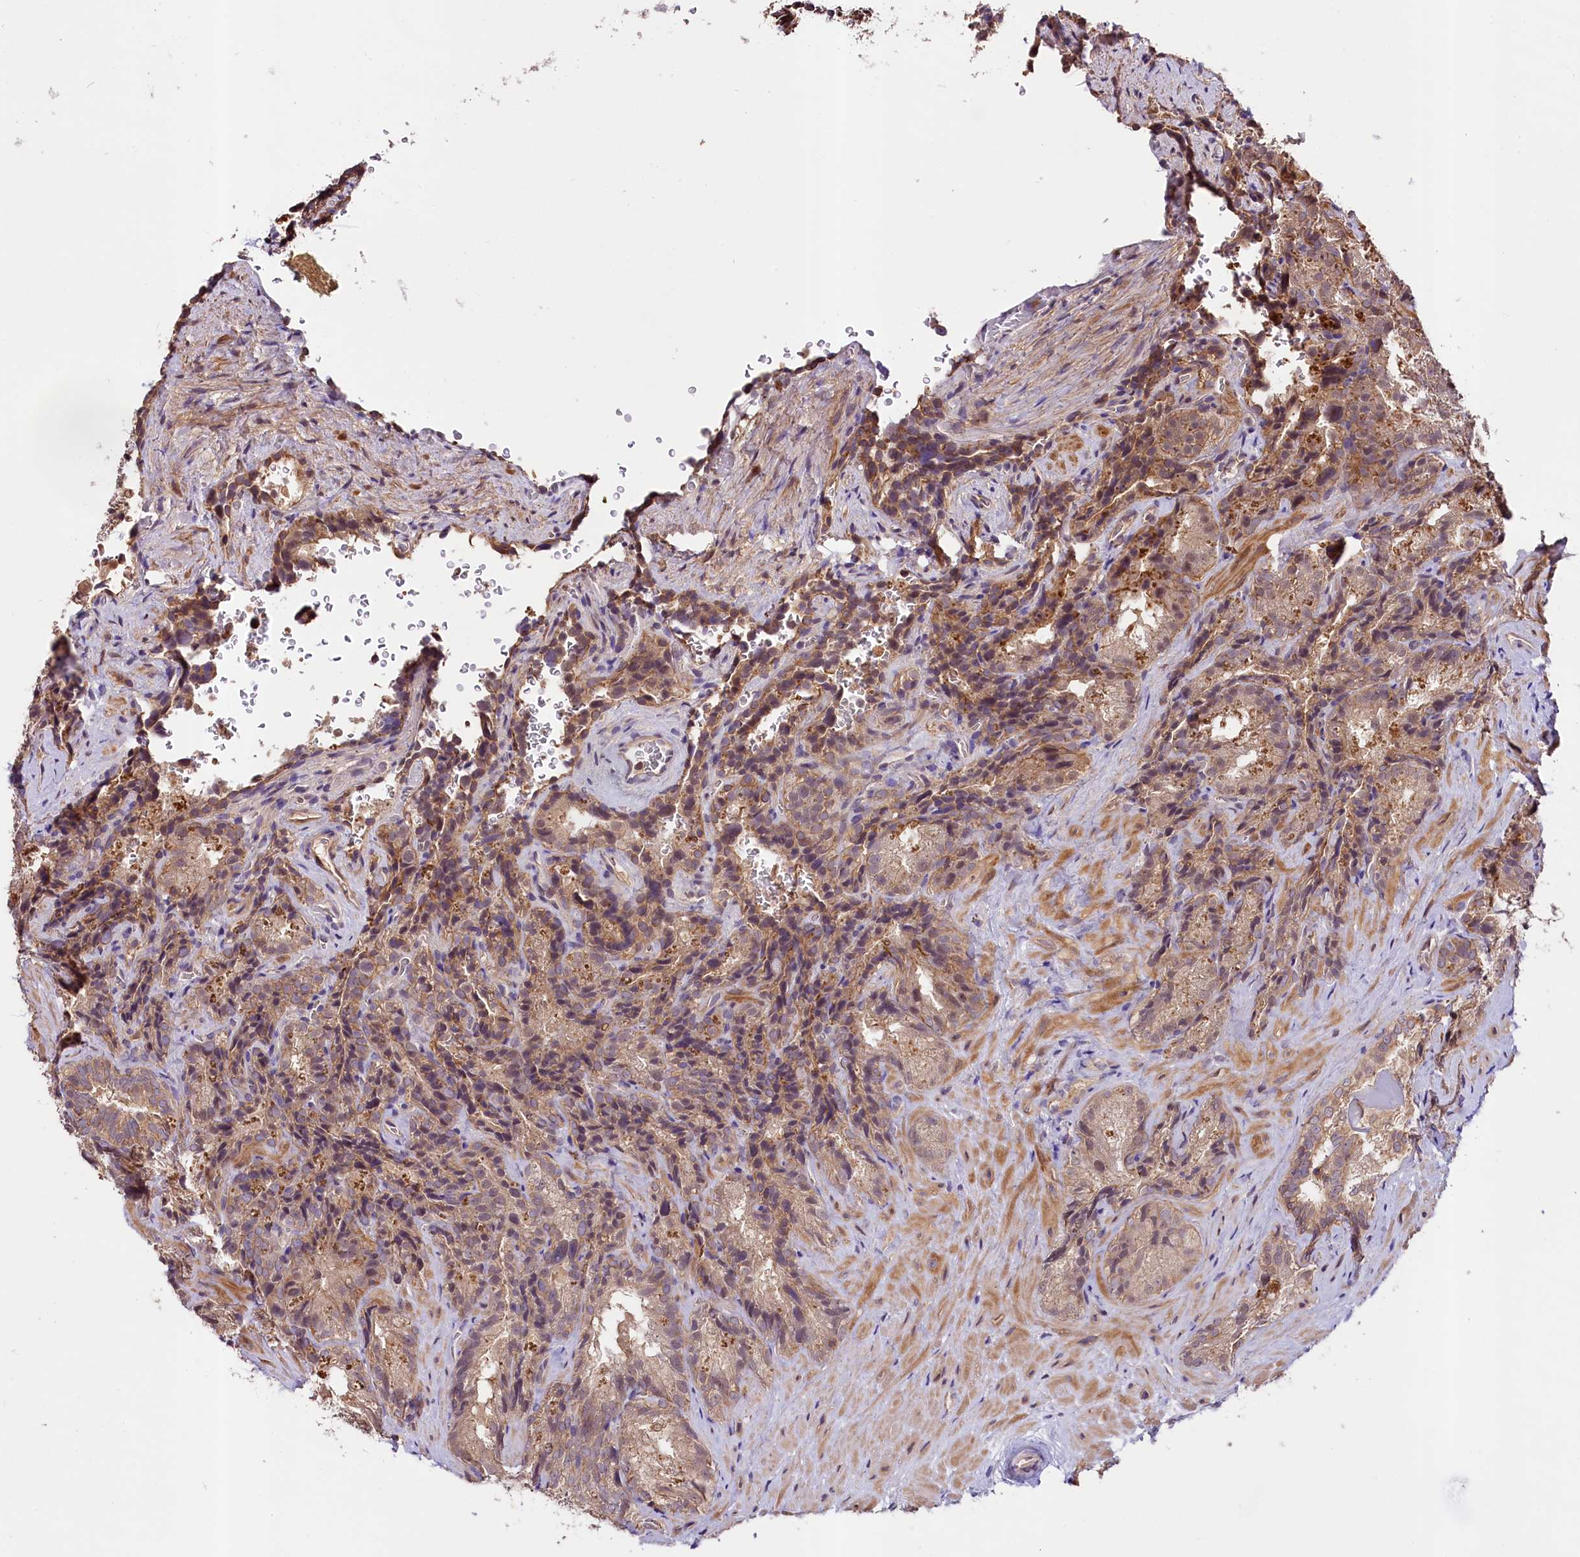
{"staining": {"intensity": "weak", "quantity": "25%-75%", "location": "cytoplasmic/membranous,nuclear"}, "tissue": "seminal vesicle", "cell_type": "Glandular cells", "image_type": "normal", "snomed": [{"axis": "morphology", "description": "Normal tissue, NOS"}, {"axis": "topography", "description": "Seminal veicle"}], "caption": "Seminal vesicle stained with DAB immunohistochemistry (IHC) reveals low levels of weak cytoplasmic/membranous,nuclear expression in approximately 25%-75% of glandular cells. The protein of interest is stained brown, and the nuclei are stained in blue (DAB (3,3'-diaminobenzidine) IHC with brightfield microscopy, high magnification).", "gene": "SKIDA1", "patient": {"sex": "male", "age": 58}}